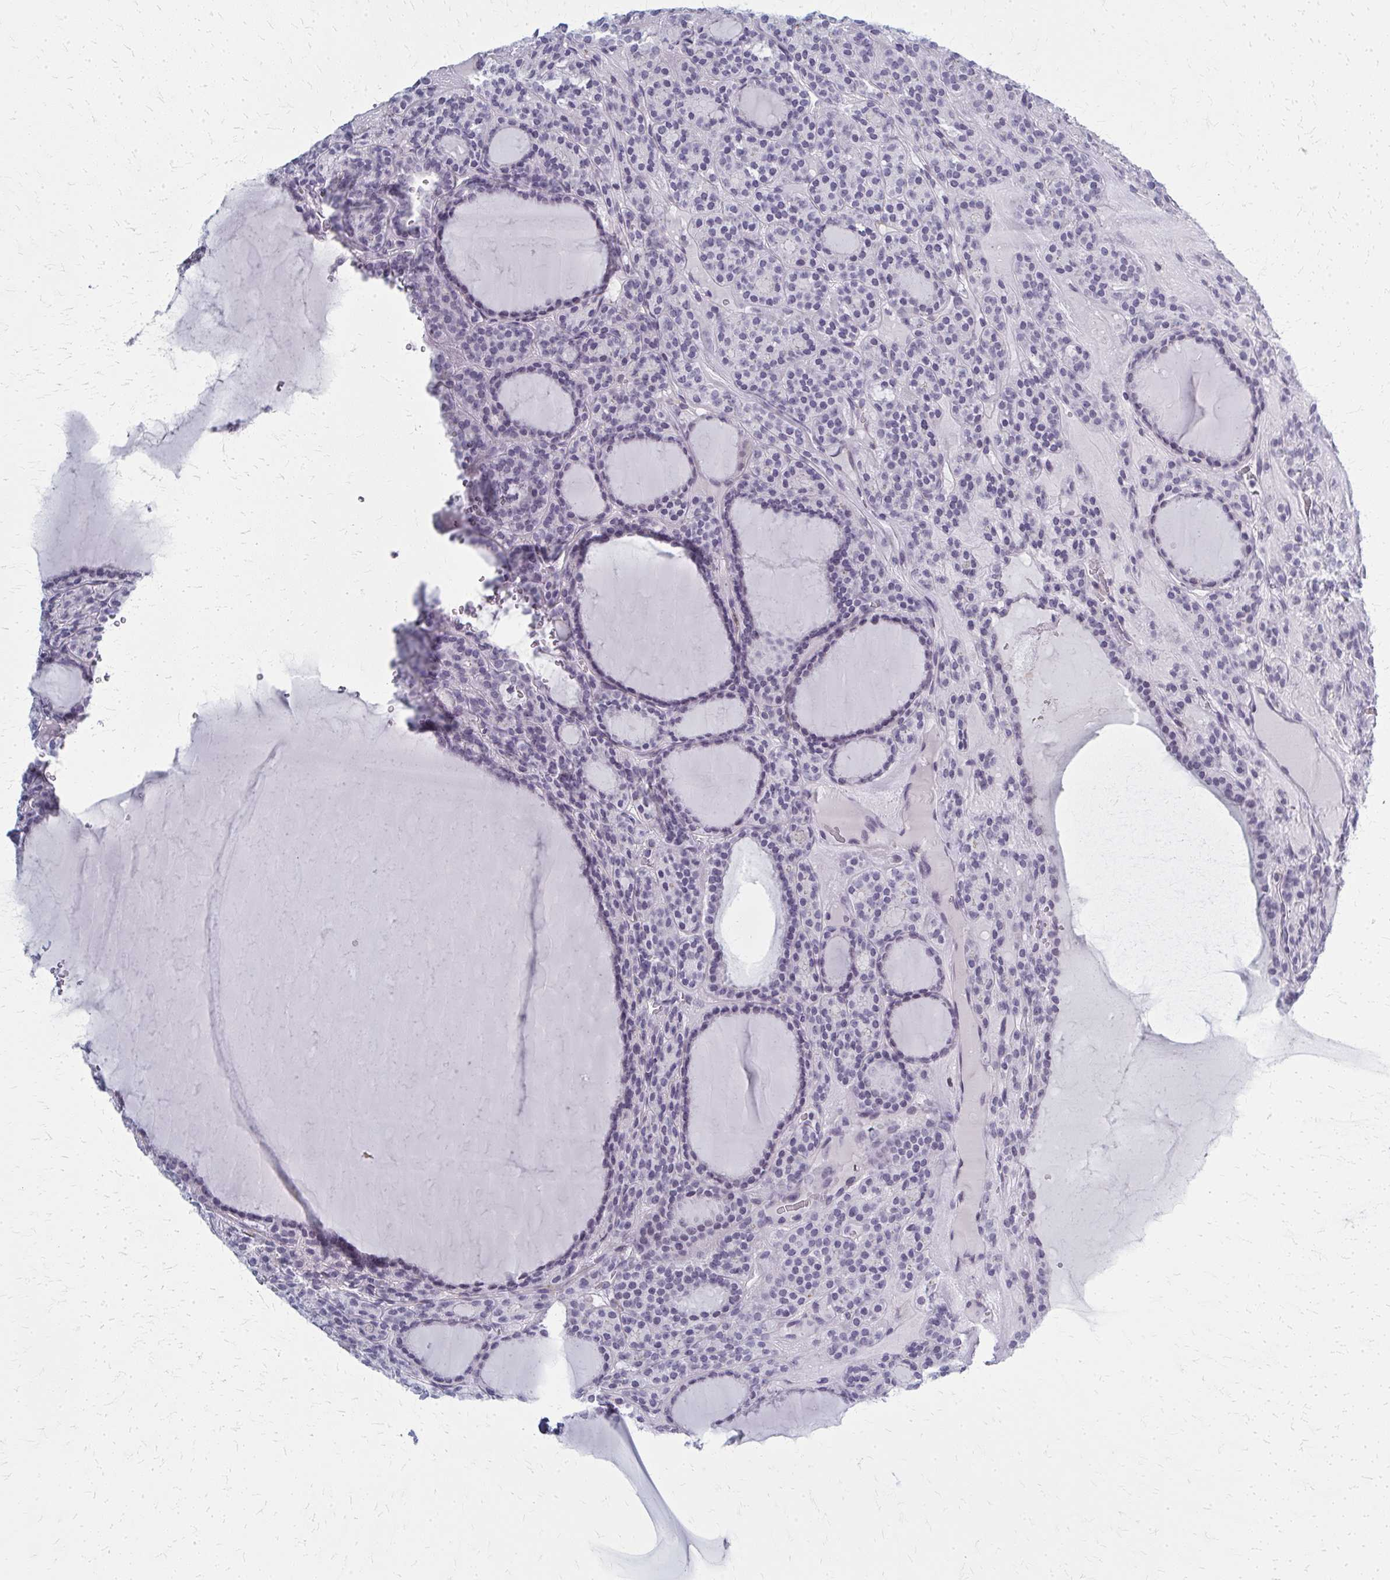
{"staining": {"intensity": "negative", "quantity": "none", "location": "none"}, "tissue": "thyroid cancer", "cell_type": "Tumor cells", "image_type": "cancer", "snomed": [{"axis": "morphology", "description": "Follicular adenoma carcinoma, NOS"}, {"axis": "topography", "description": "Thyroid gland"}], "caption": "A micrograph of human thyroid cancer is negative for staining in tumor cells.", "gene": "CASQ2", "patient": {"sex": "female", "age": 63}}